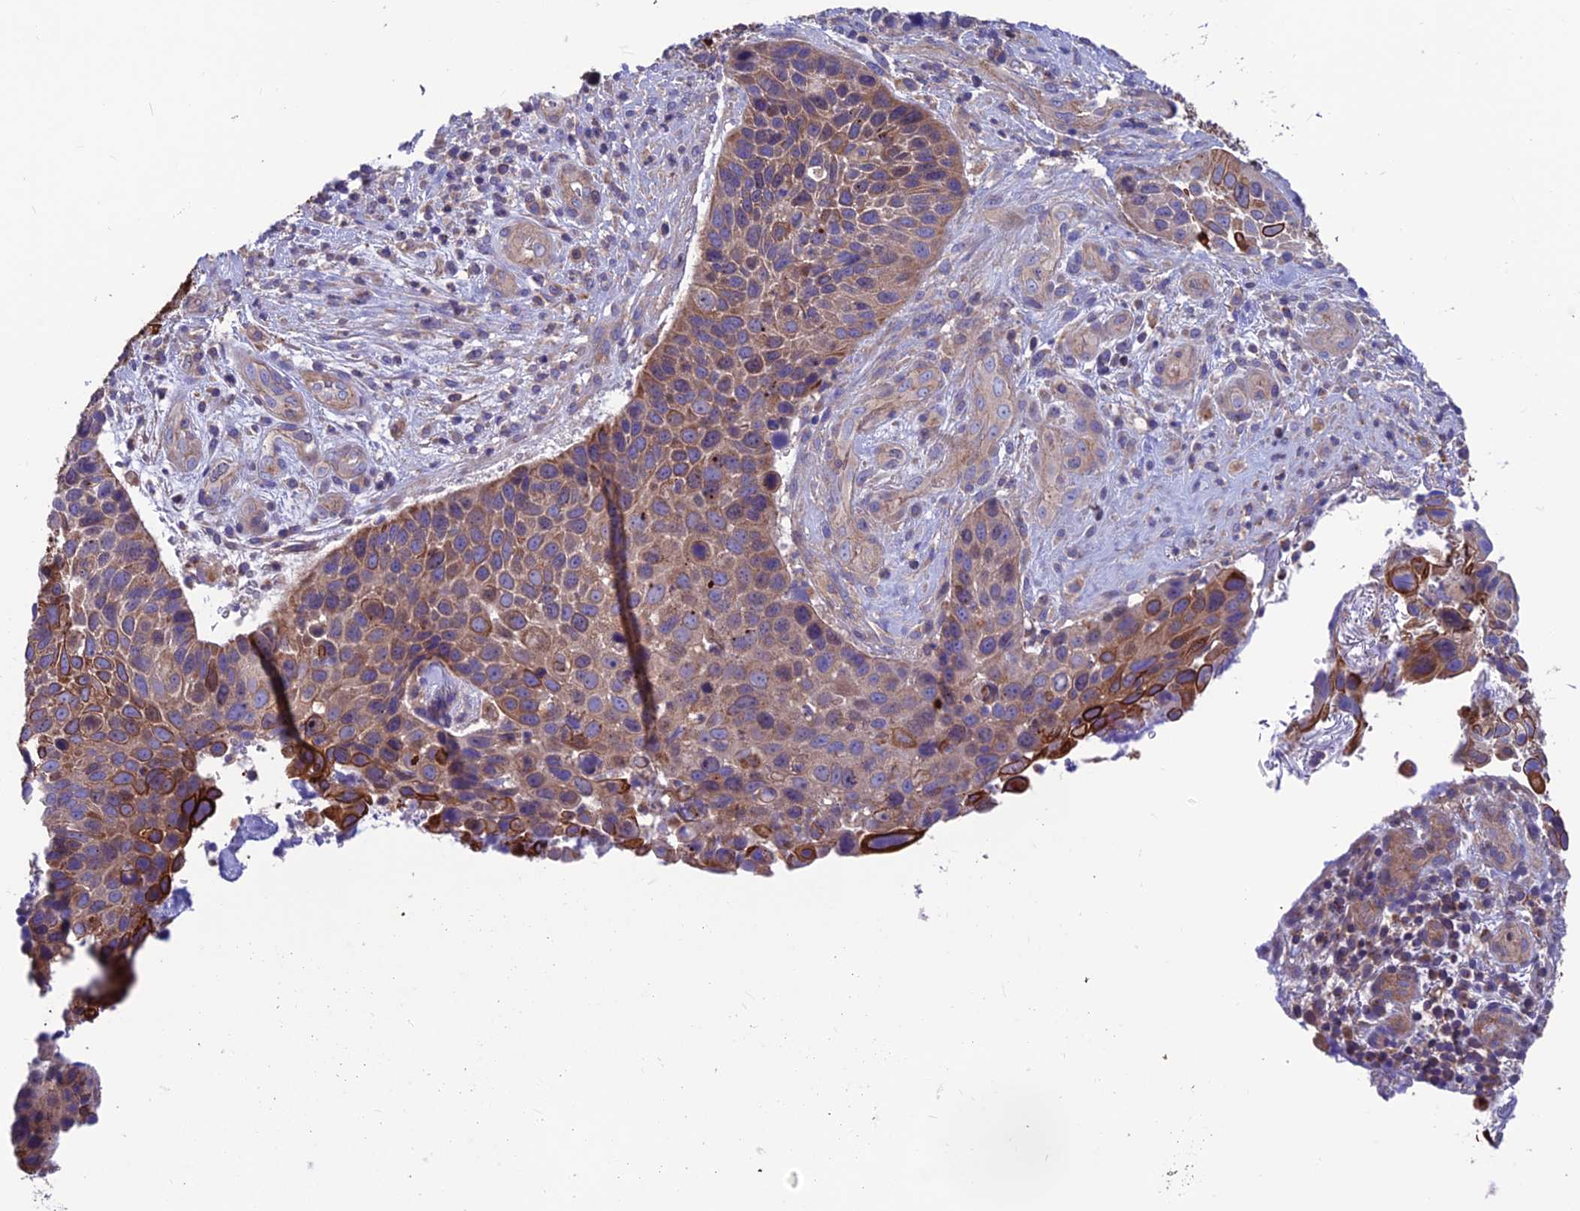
{"staining": {"intensity": "strong", "quantity": "25%-75%", "location": "cytoplasmic/membranous"}, "tissue": "skin cancer", "cell_type": "Tumor cells", "image_type": "cancer", "snomed": [{"axis": "morphology", "description": "Basal cell carcinoma"}, {"axis": "topography", "description": "Skin"}], "caption": "Basal cell carcinoma (skin) was stained to show a protein in brown. There is high levels of strong cytoplasmic/membranous expression in approximately 25%-75% of tumor cells.", "gene": "VPS16", "patient": {"sex": "female", "age": 74}}